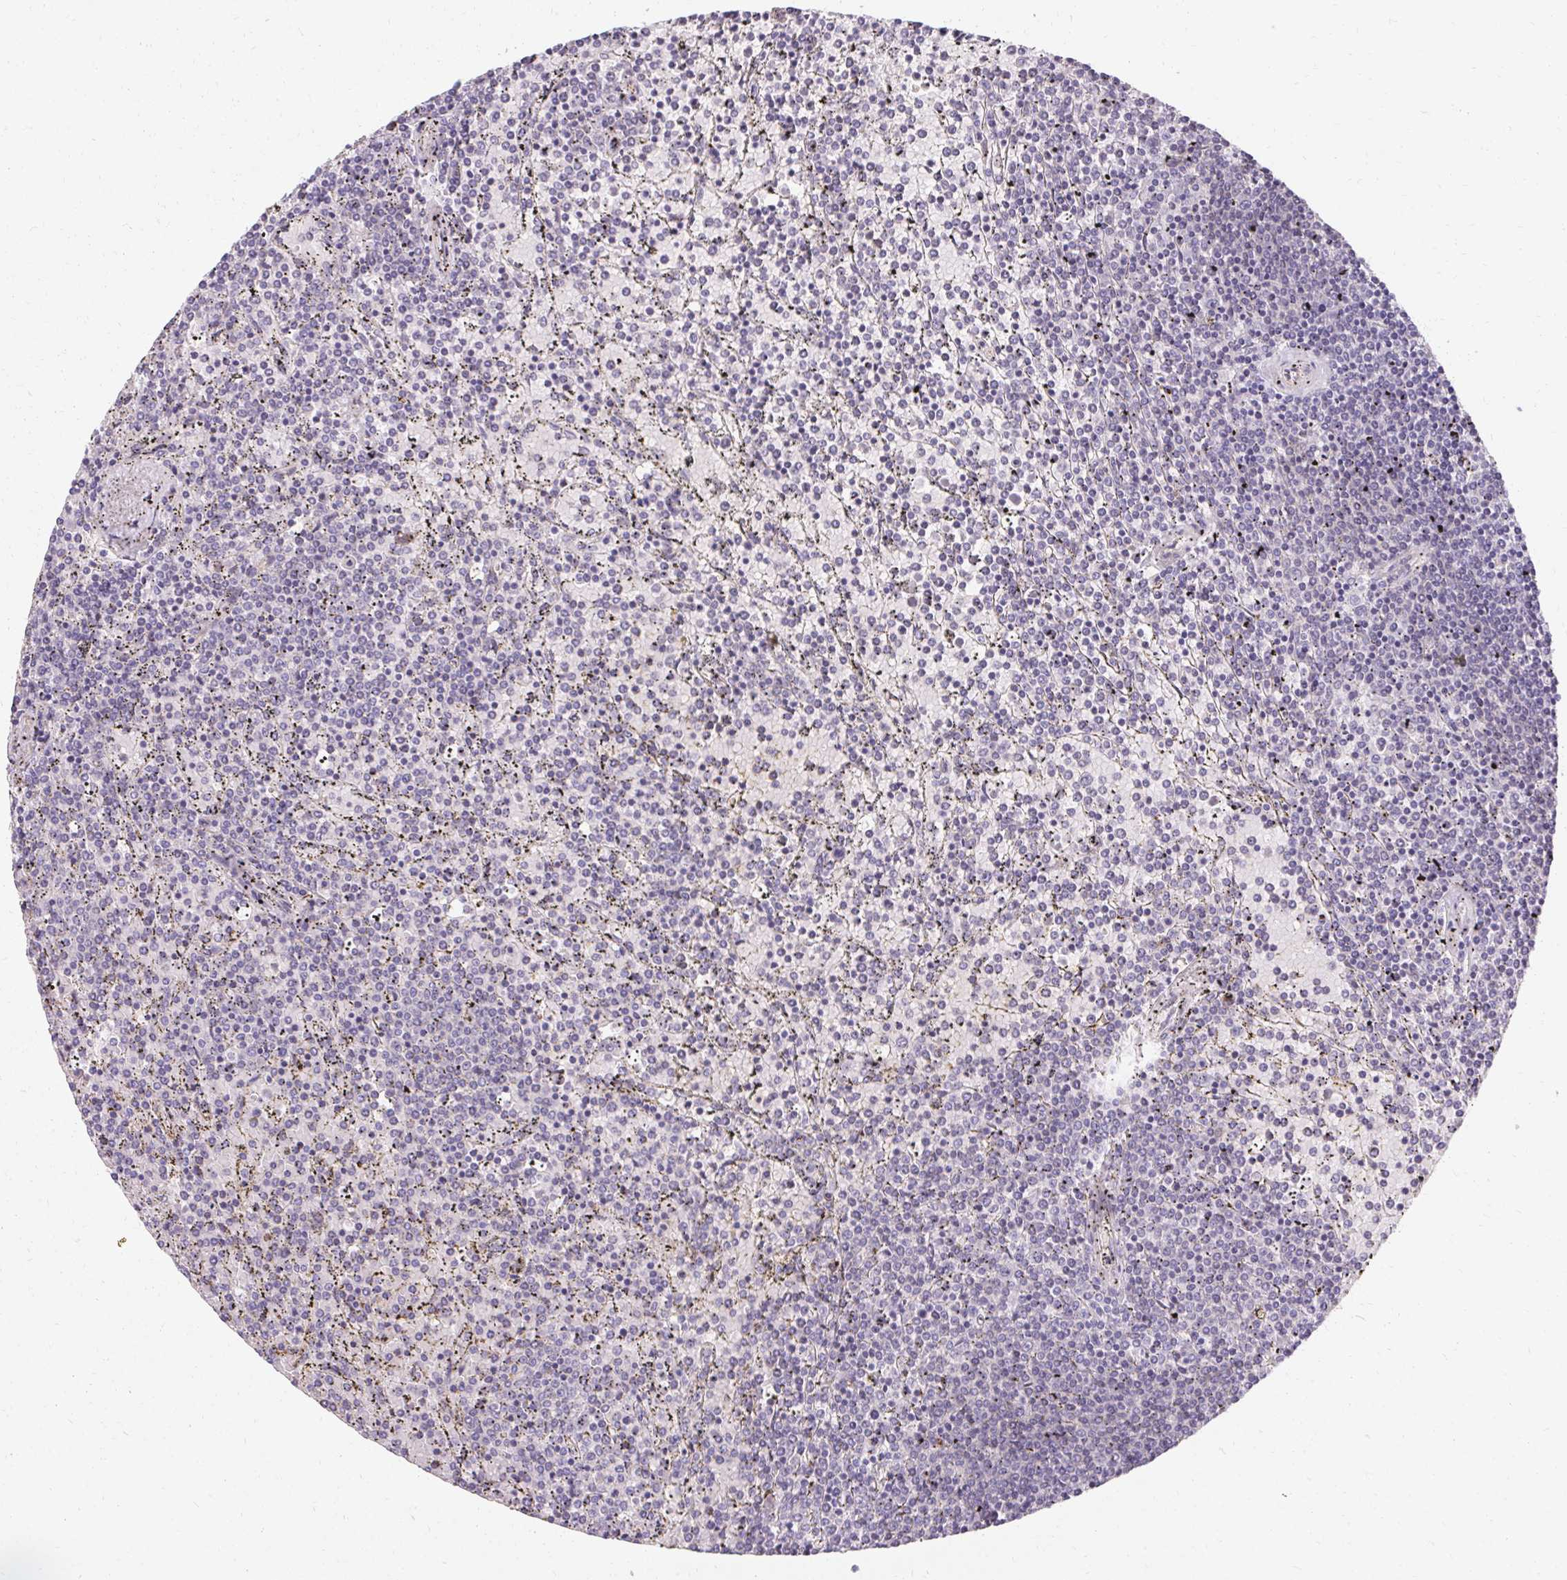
{"staining": {"intensity": "negative", "quantity": "none", "location": "none"}, "tissue": "lymphoma", "cell_type": "Tumor cells", "image_type": "cancer", "snomed": [{"axis": "morphology", "description": "Malignant lymphoma, non-Hodgkin's type, Low grade"}, {"axis": "topography", "description": "Spleen"}], "caption": "The image demonstrates no significant positivity in tumor cells of low-grade malignant lymphoma, non-Hodgkin's type. (DAB immunohistochemistry (IHC) visualized using brightfield microscopy, high magnification).", "gene": "TRIP13", "patient": {"sex": "female", "age": 77}}